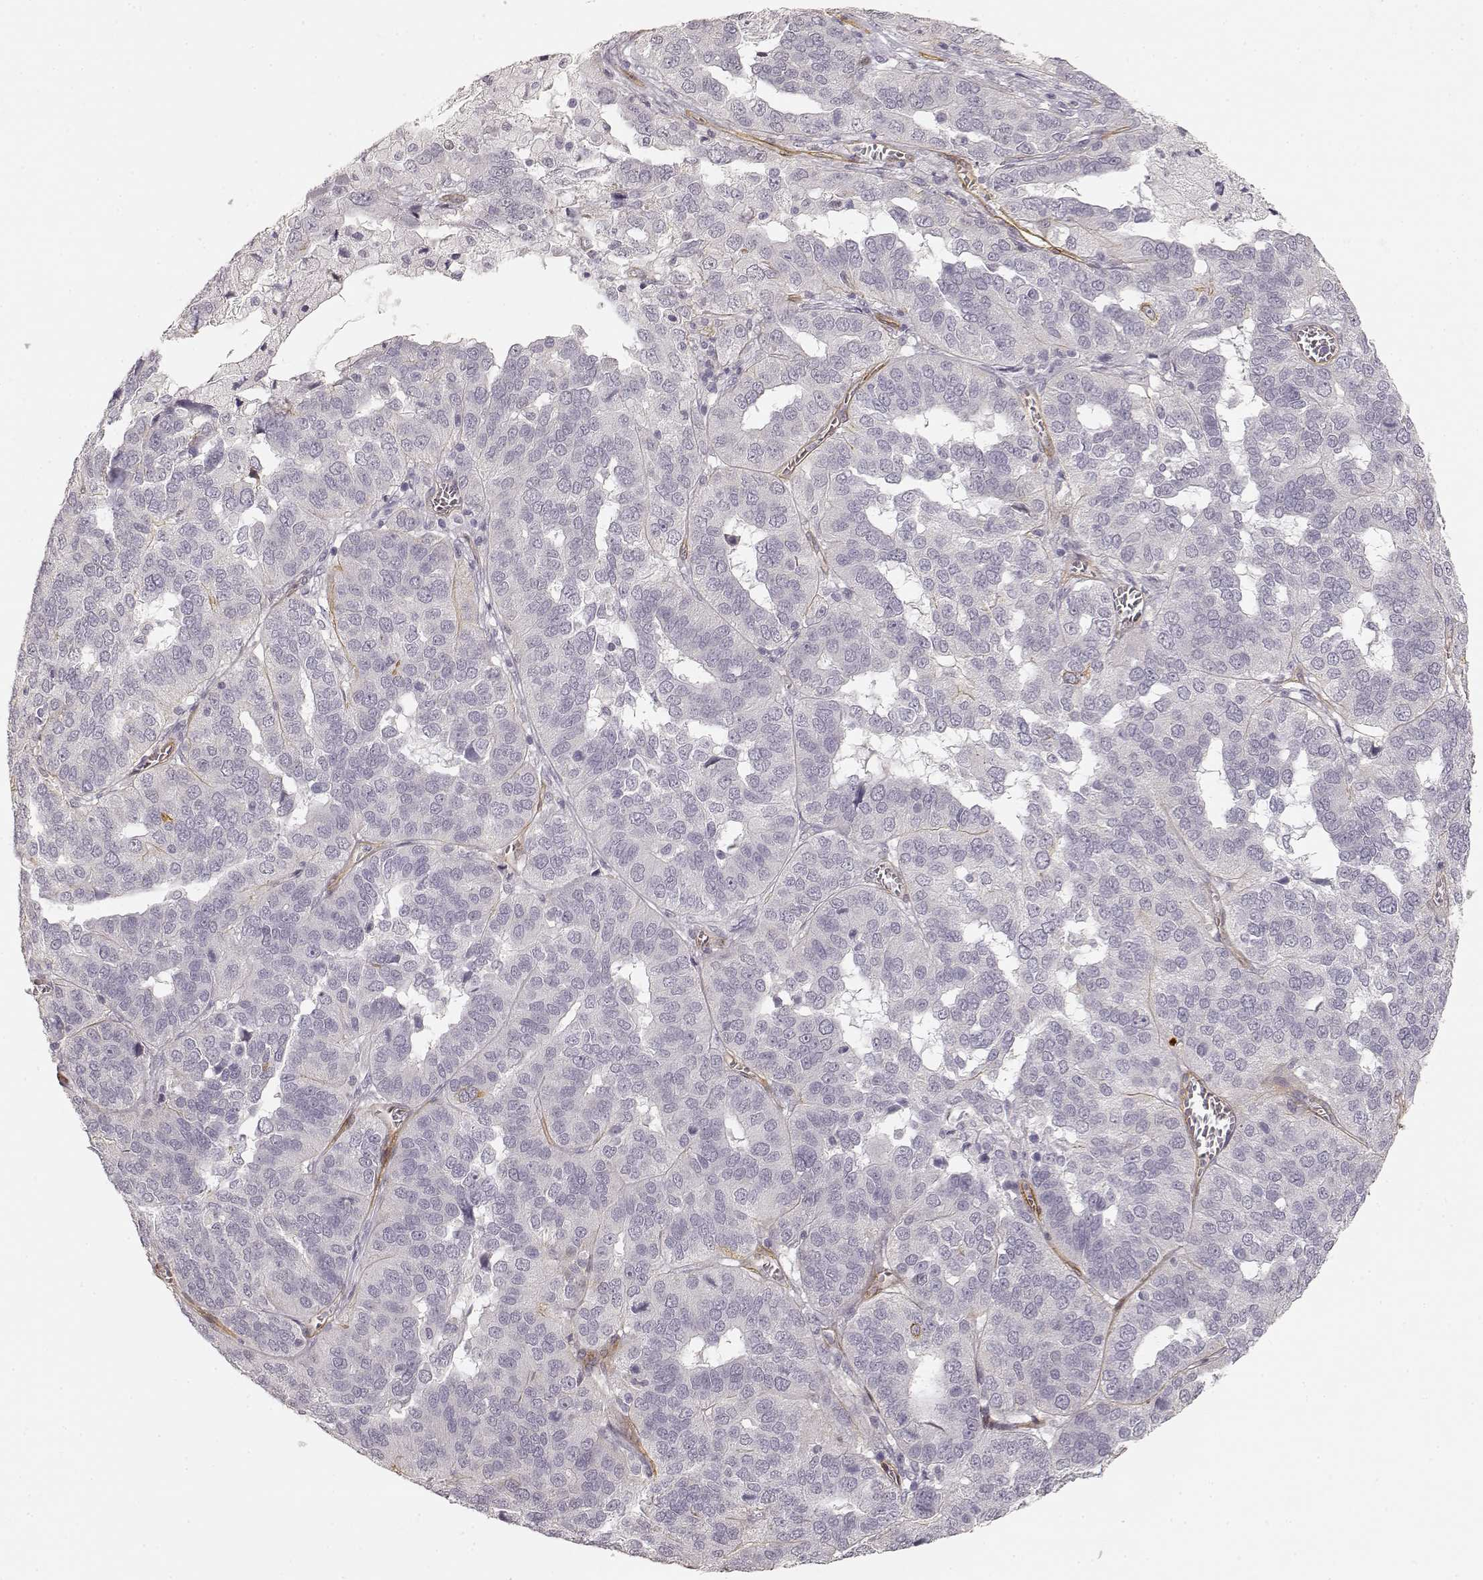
{"staining": {"intensity": "negative", "quantity": "none", "location": "none"}, "tissue": "ovarian cancer", "cell_type": "Tumor cells", "image_type": "cancer", "snomed": [{"axis": "morphology", "description": "Carcinoma, endometroid"}, {"axis": "topography", "description": "Soft tissue"}, {"axis": "topography", "description": "Ovary"}], "caption": "Ovarian endometroid carcinoma was stained to show a protein in brown. There is no significant expression in tumor cells.", "gene": "LAMA4", "patient": {"sex": "female", "age": 52}}